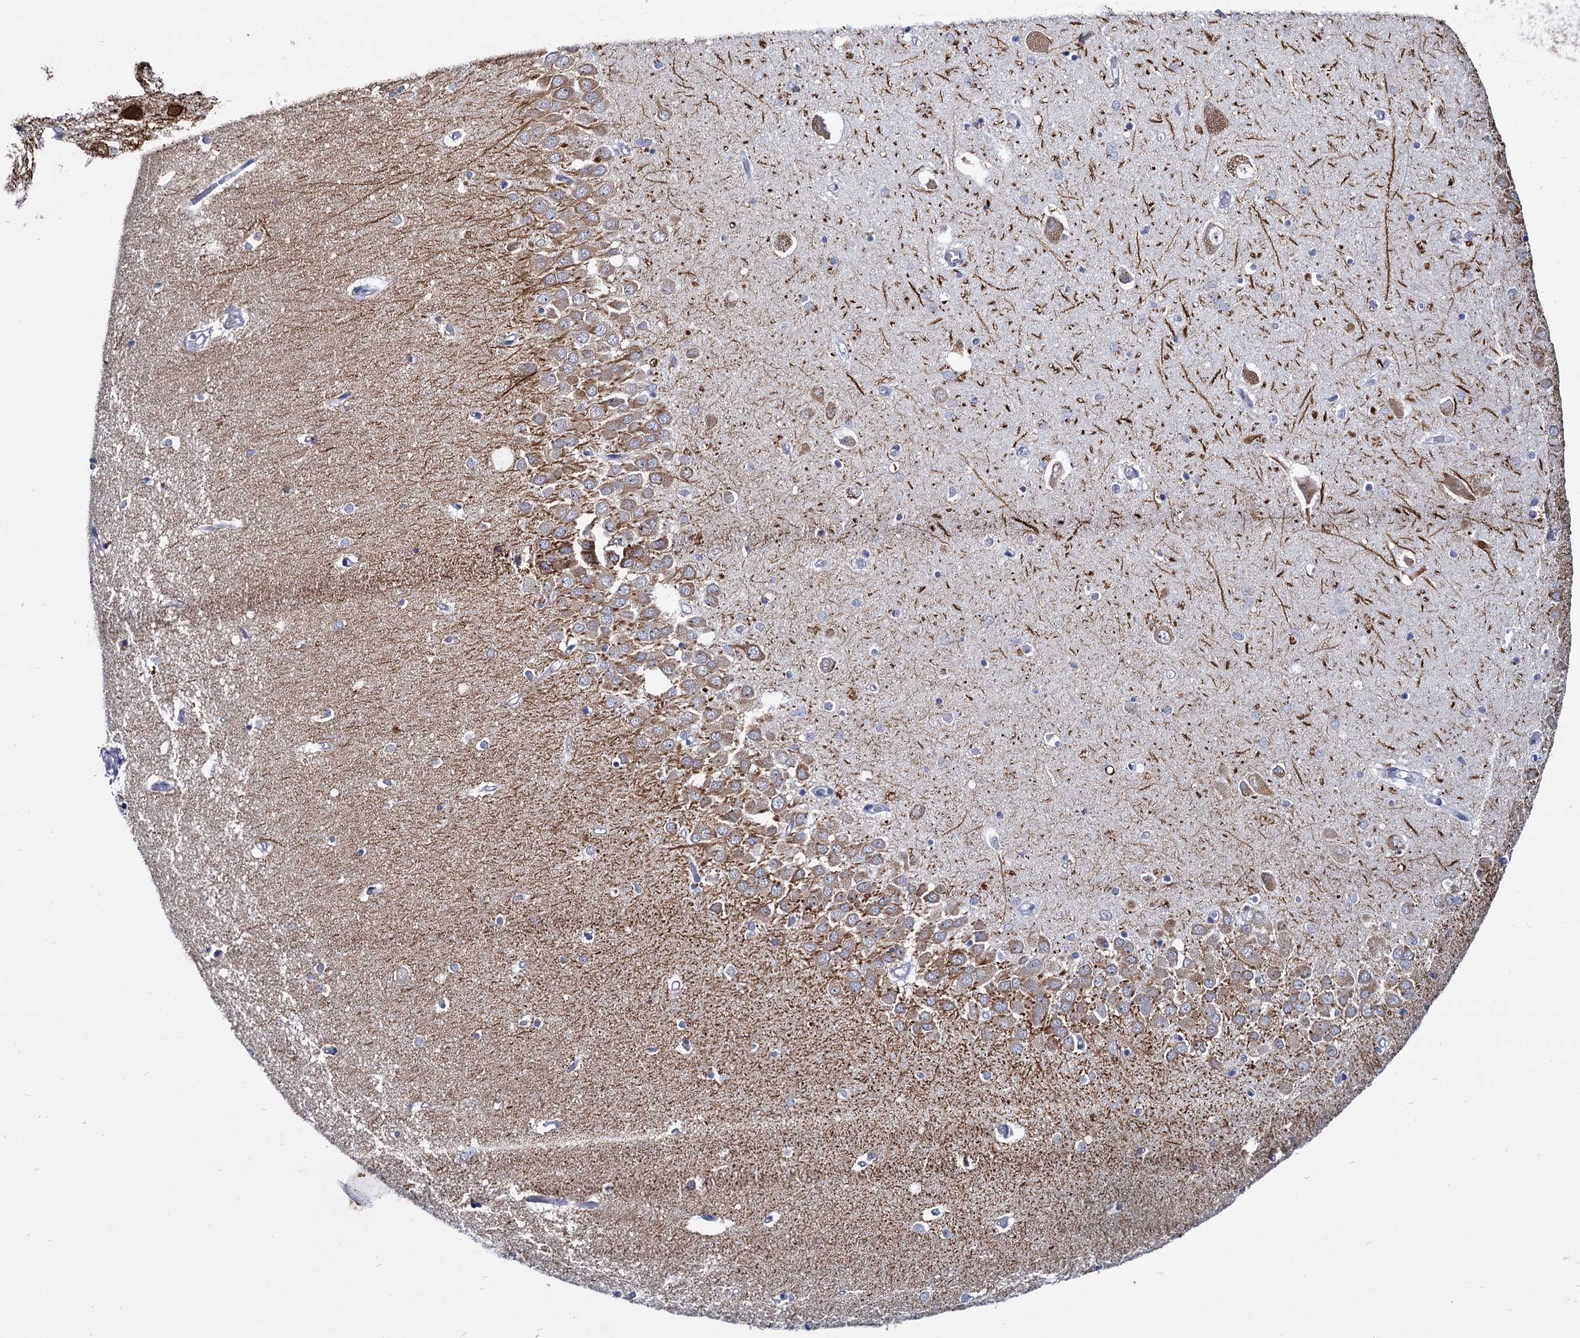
{"staining": {"intensity": "negative", "quantity": "none", "location": "none"}, "tissue": "hippocampus", "cell_type": "Glial cells", "image_type": "normal", "snomed": [{"axis": "morphology", "description": "Normal tissue, NOS"}, {"axis": "topography", "description": "Hippocampus"}], "caption": "The micrograph demonstrates no significant expression in glial cells of hippocampus.", "gene": "RPUSD4", "patient": {"sex": "male", "age": 70}}